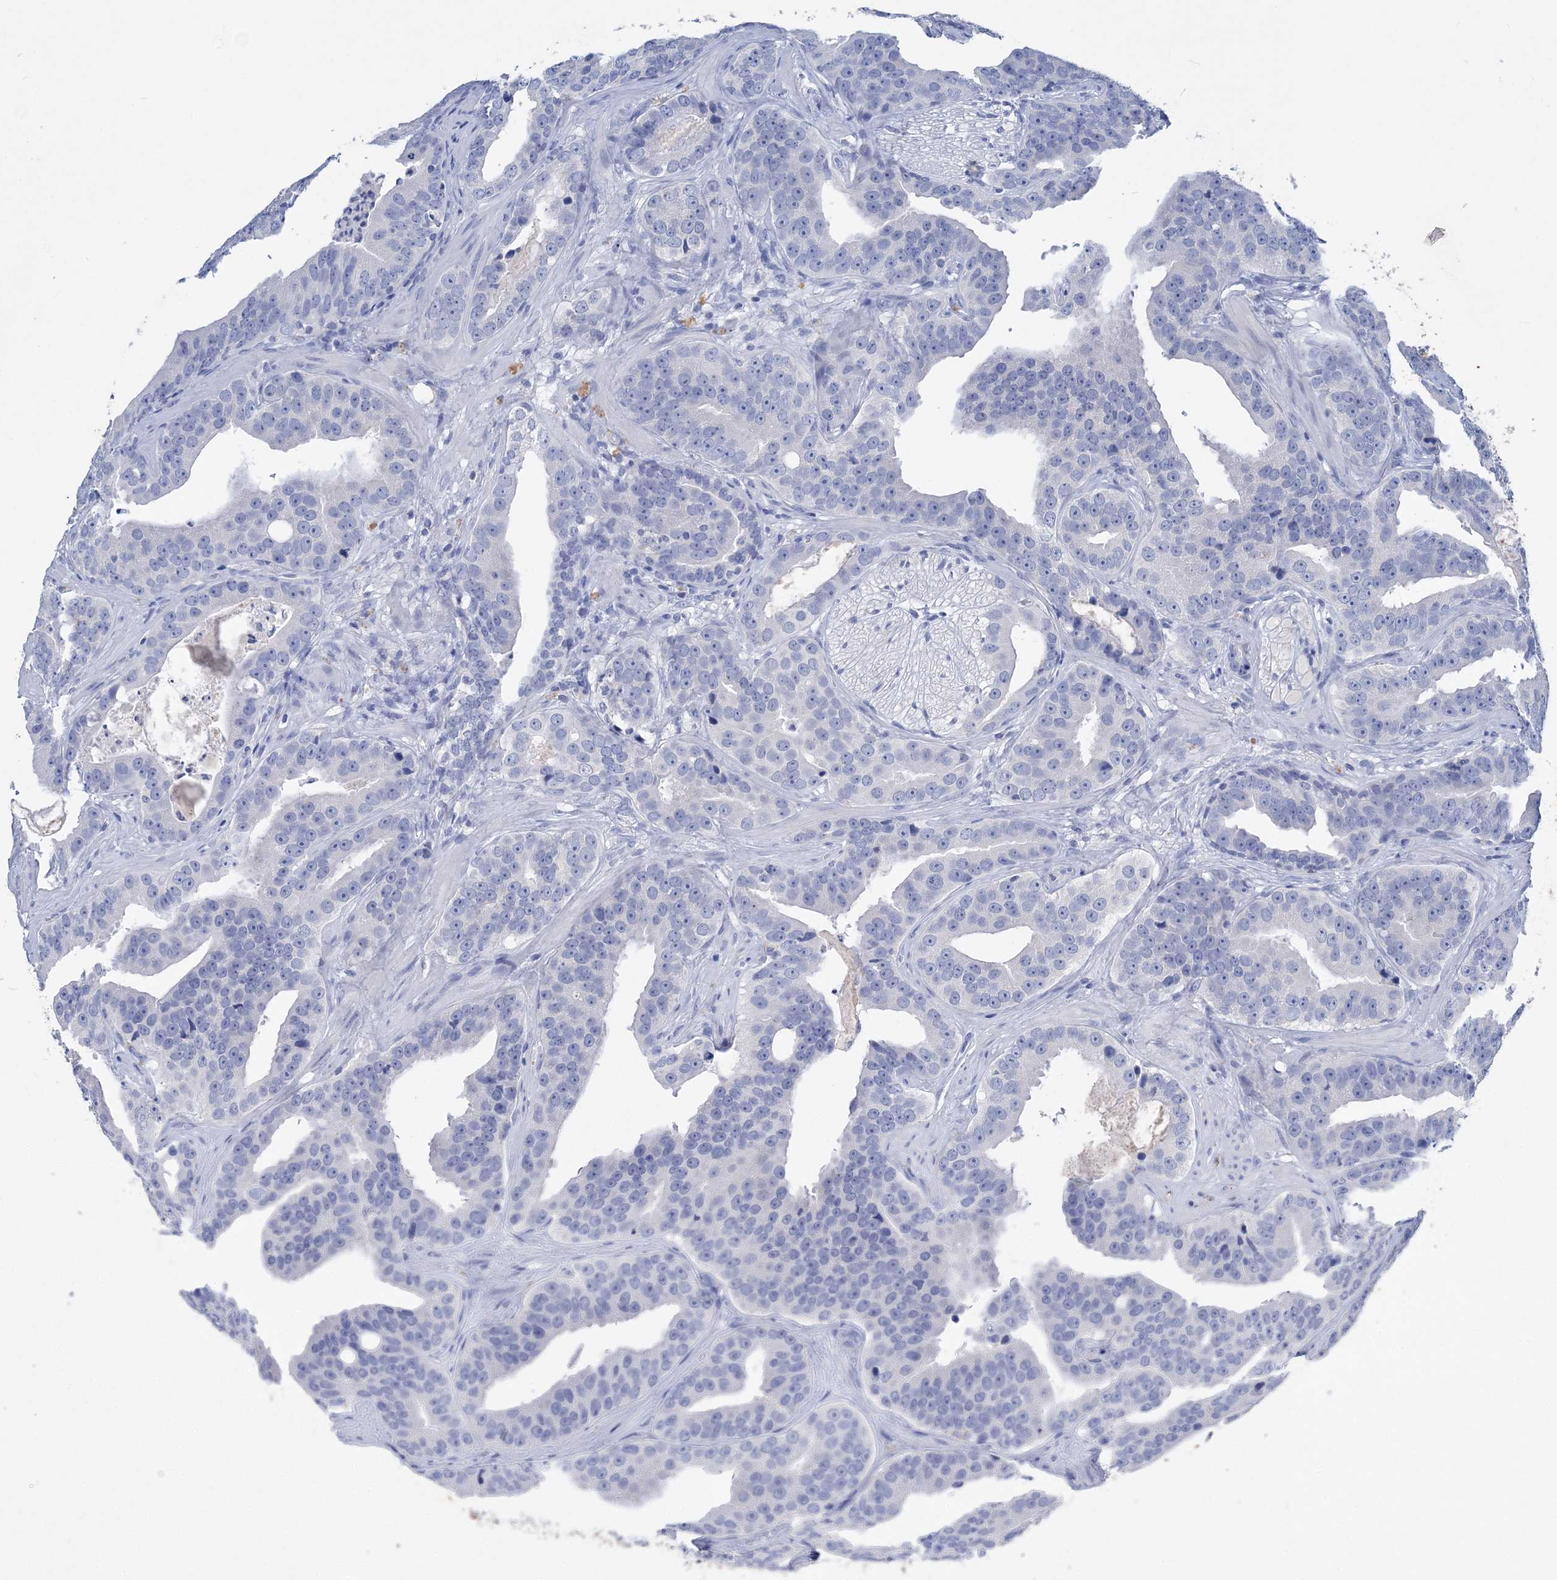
{"staining": {"intensity": "negative", "quantity": "none", "location": "none"}, "tissue": "prostate cancer", "cell_type": "Tumor cells", "image_type": "cancer", "snomed": [{"axis": "morphology", "description": "Adenocarcinoma, Low grade"}, {"axis": "topography", "description": "Prostate"}], "caption": "A high-resolution histopathology image shows immunohistochemistry (IHC) staining of prostate cancer (adenocarcinoma (low-grade)), which reveals no significant positivity in tumor cells.", "gene": "COPS8", "patient": {"sex": "male", "age": 59}}